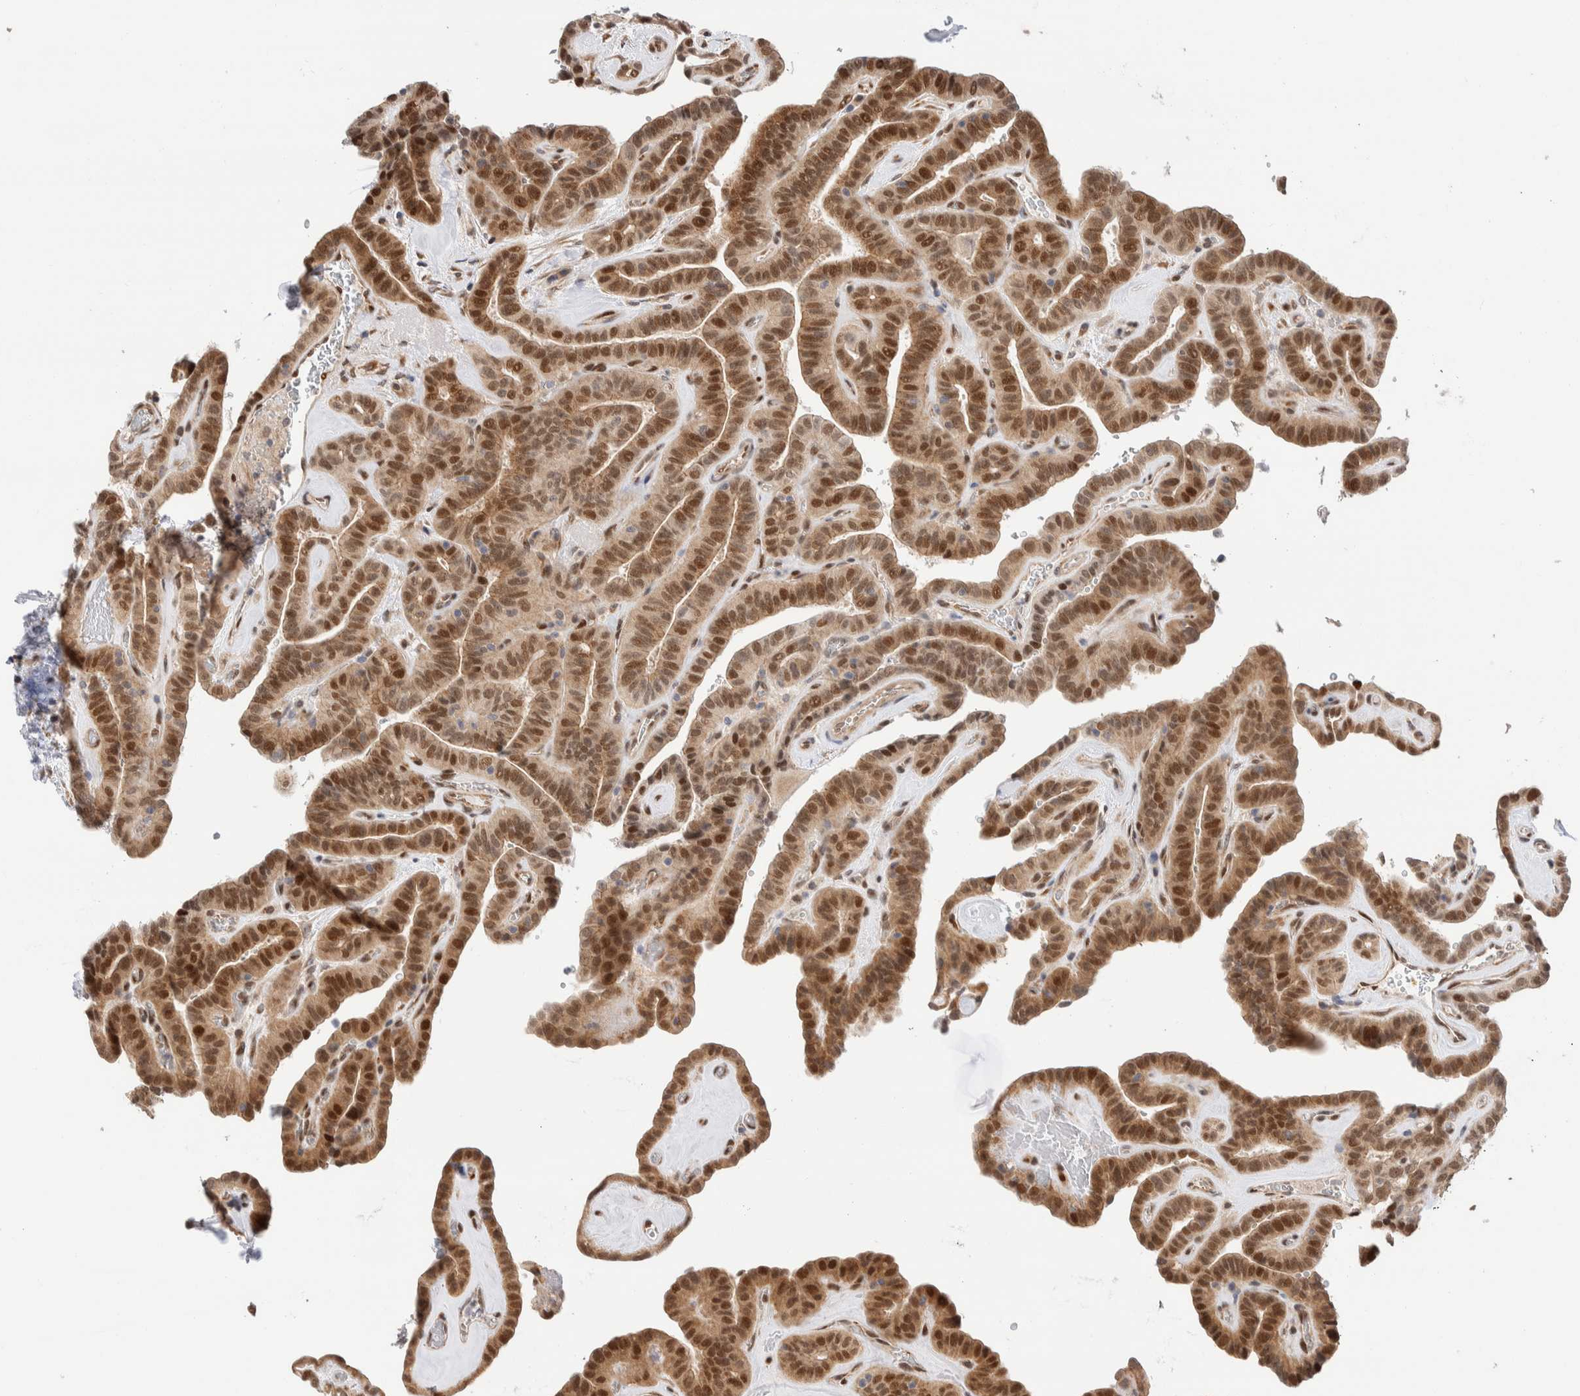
{"staining": {"intensity": "moderate", "quantity": ">75%", "location": "cytoplasmic/membranous,nuclear"}, "tissue": "thyroid cancer", "cell_type": "Tumor cells", "image_type": "cancer", "snomed": [{"axis": "morphology", "description": "Papillary adenocarcinoma, NOS"}, {"axis": "topography", "description": "Thyroid gland"}], "caption": "Immunohistochemical staining of human thyroid cancer (papillary adenocarcinoma) exhibits medium levels of moderate cytoplasmic/membranous and nuclear expression in approximately >75% of tumor cells. The staining was performed using DAB, with brown indicating positive protein expression. Nuclei are stained blue with hematoxylin.", "gene": "NSMAF", "patient": {"sex": "male", "age": 77}}